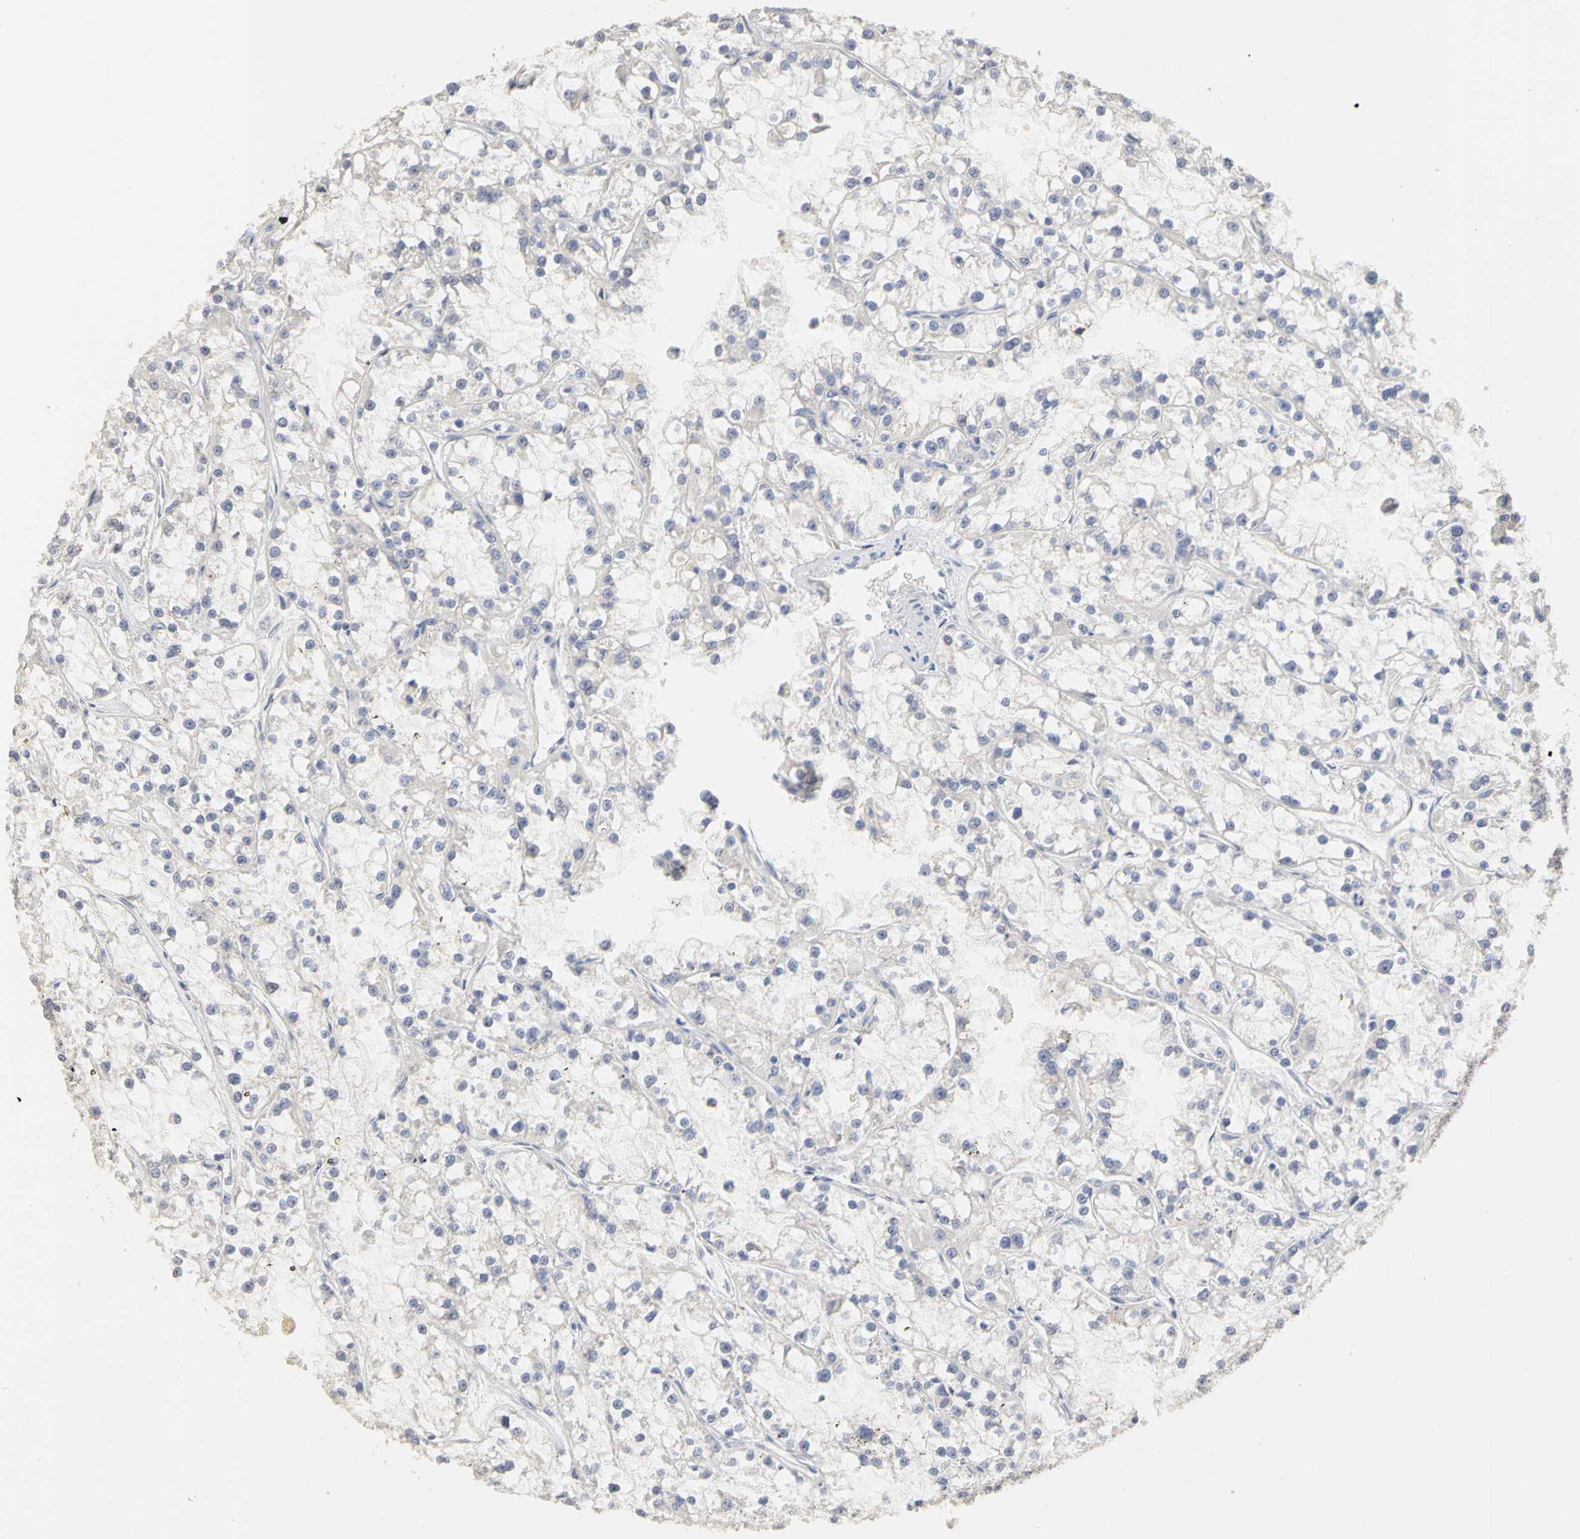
{"staining": {"intensity": "negative", "quantity": "none", "location": "none"}, "tissue": "renal cancer", "cell_type": "Tumor cells", "image_type": "cancer", "snomed": [{"axis": "morphology", "description": "Adenocarcinoma, NOS"}, {"axis": "topography", "description": "Kidney"}], "caption": "The micrograph demonstrates no staining of tumor cells in renal adenocarcinoma.", "gene": "PGR", "patient": {"sex": "female", "age": 52}}